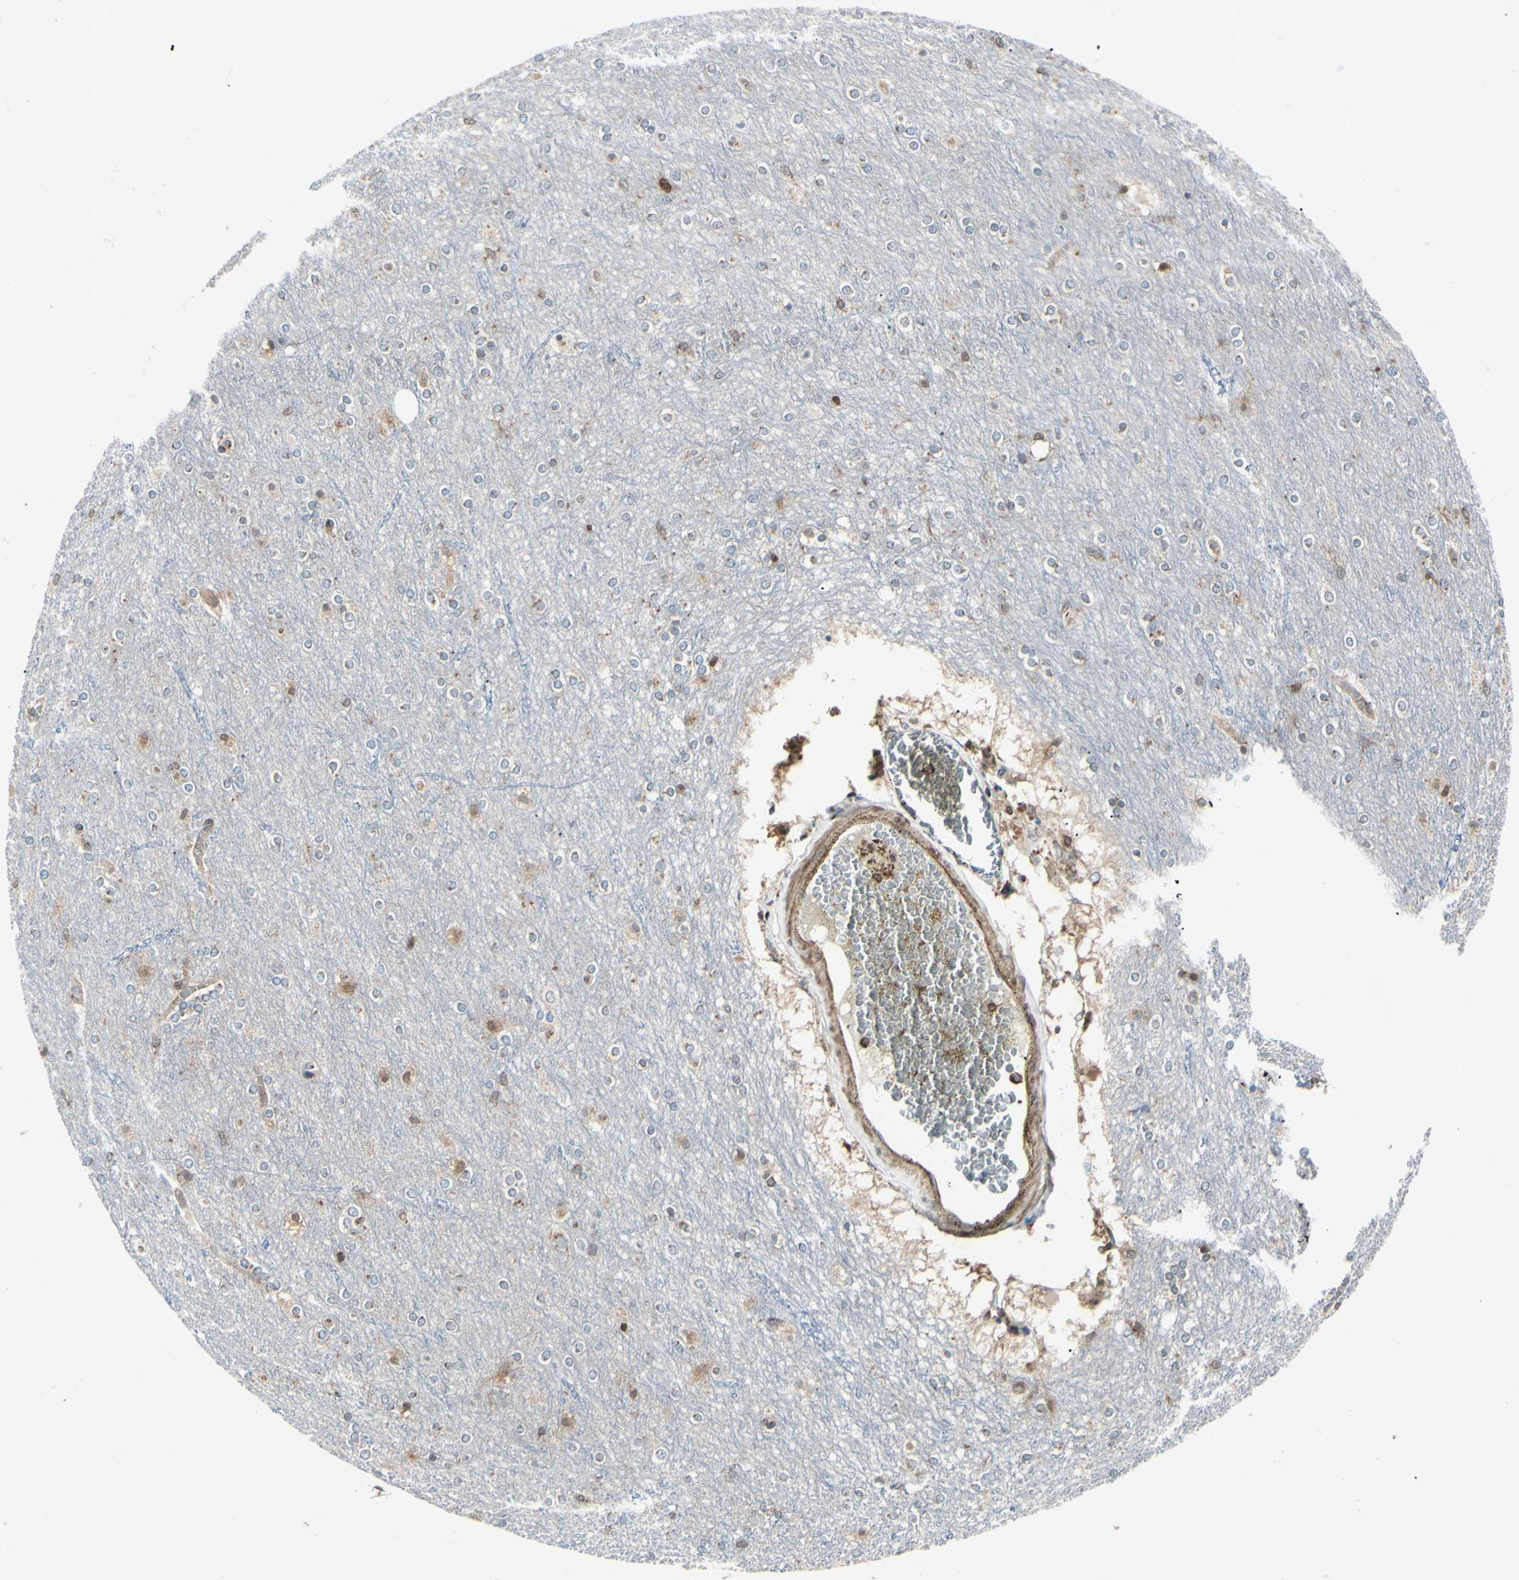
{"staining": {"intensity": "moderate", "quantity": ">75%", "location": "cytoplasmic/membranous"}, "tissue": "cerebral cortex", "cell_type": "Endothelial cells", "image_type": "normal", "snomed": [{"axis": "morphology", "description": "Normal tissue, NOS"}, {"axis": "topography", "description": "Cerebral cortex"}], "caption": "Immunohistochemical staining of normal human cerebral cortex reveals moderate cytoplasmic/membranous protein staining in about >75% of endothelial cells.", "gene": "MAPRE1", "patient": {"sex": "female", "age": 54}}